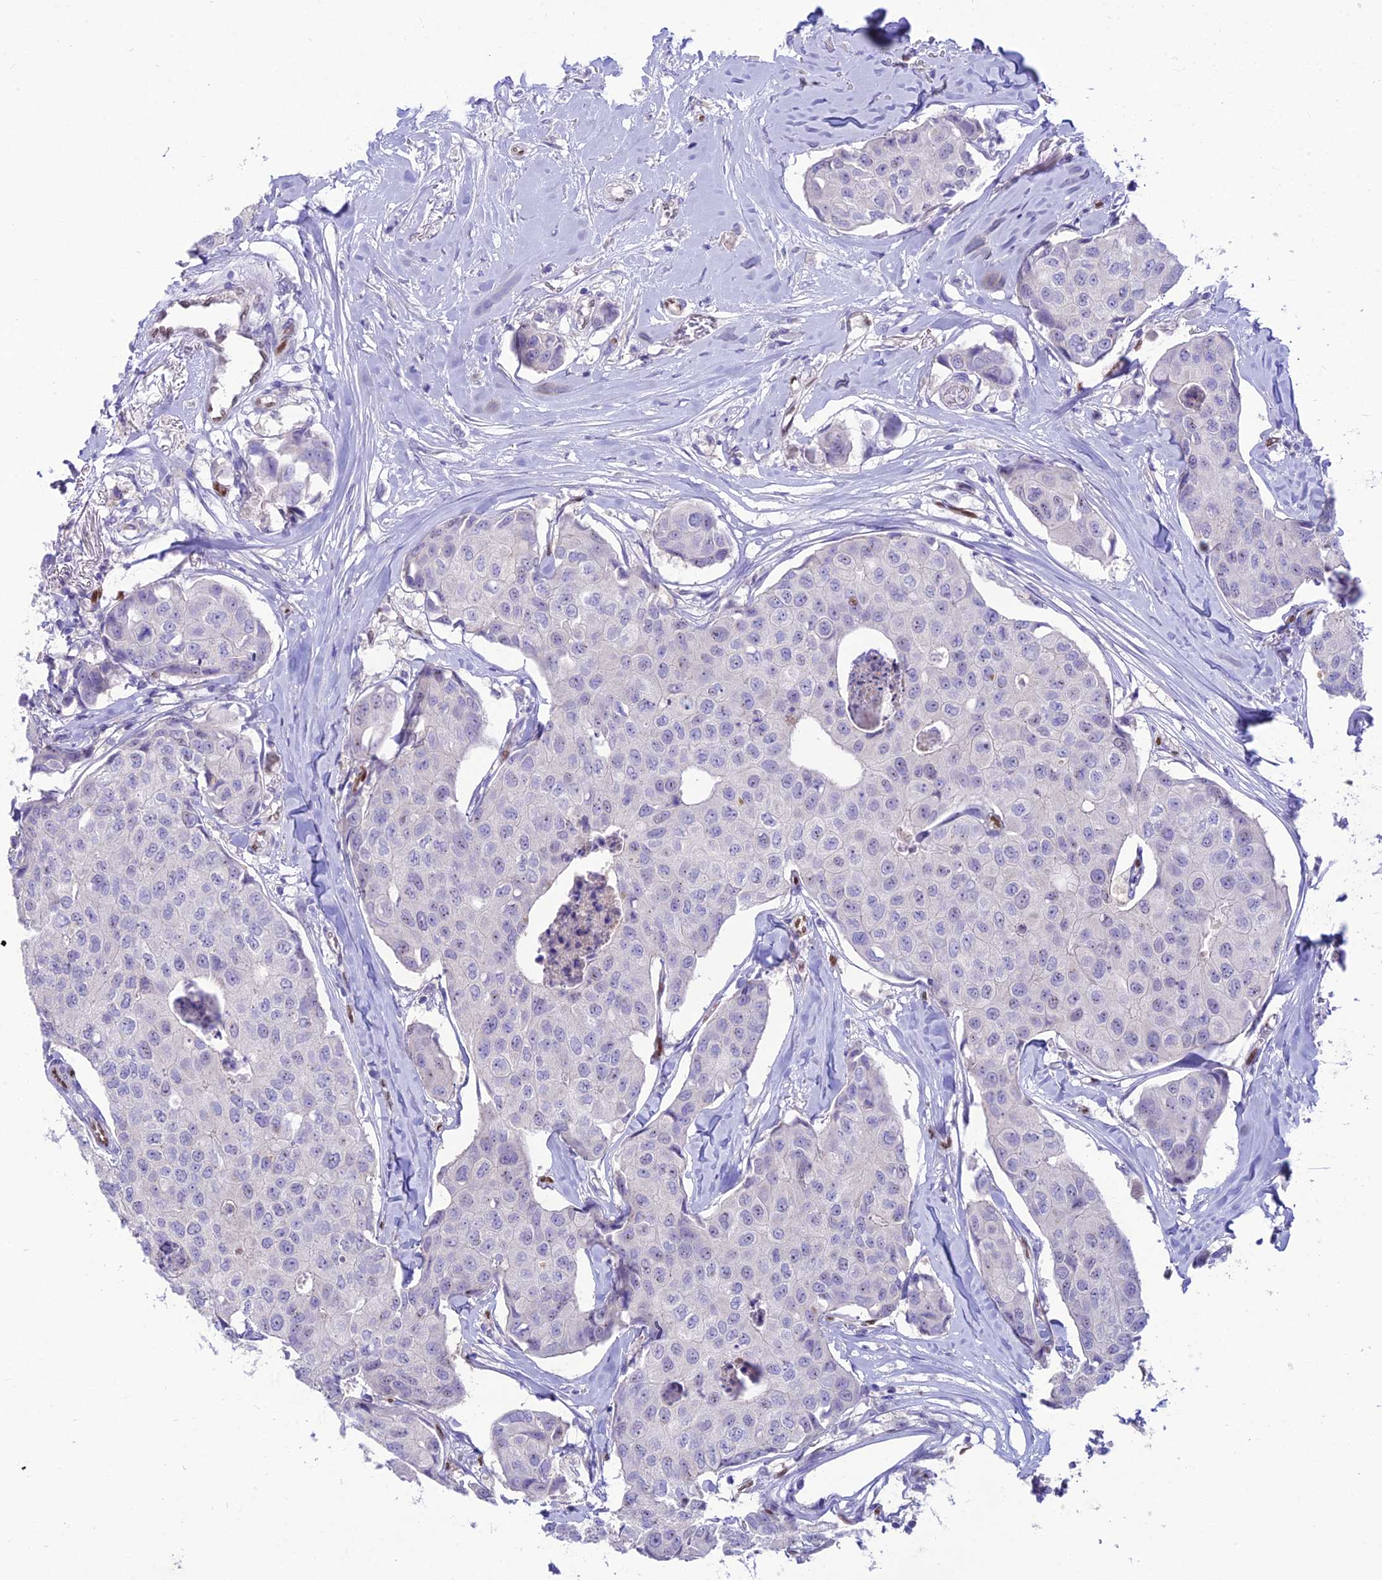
{"staining": {"intensity": "negative", "quantity": "none", "location": "none"}, "tissue": "breast cancer", "cell_type": "Tumor cells", "image_type": "cancer", "snomed": [{"axis": "morphology", "description": "Duct carcinoma"}, {"axis": "topography", "description": "Breast"}], "caption": "An immunohistochemistry photomicrograph of infiltrating ductal carcinoma (breast) is shown. There is no staining in tumor cells of infiltrating ductal carcinoma (breast).", "gene": "NOVA2", "patient": {"sex": "female", "age": 80}}